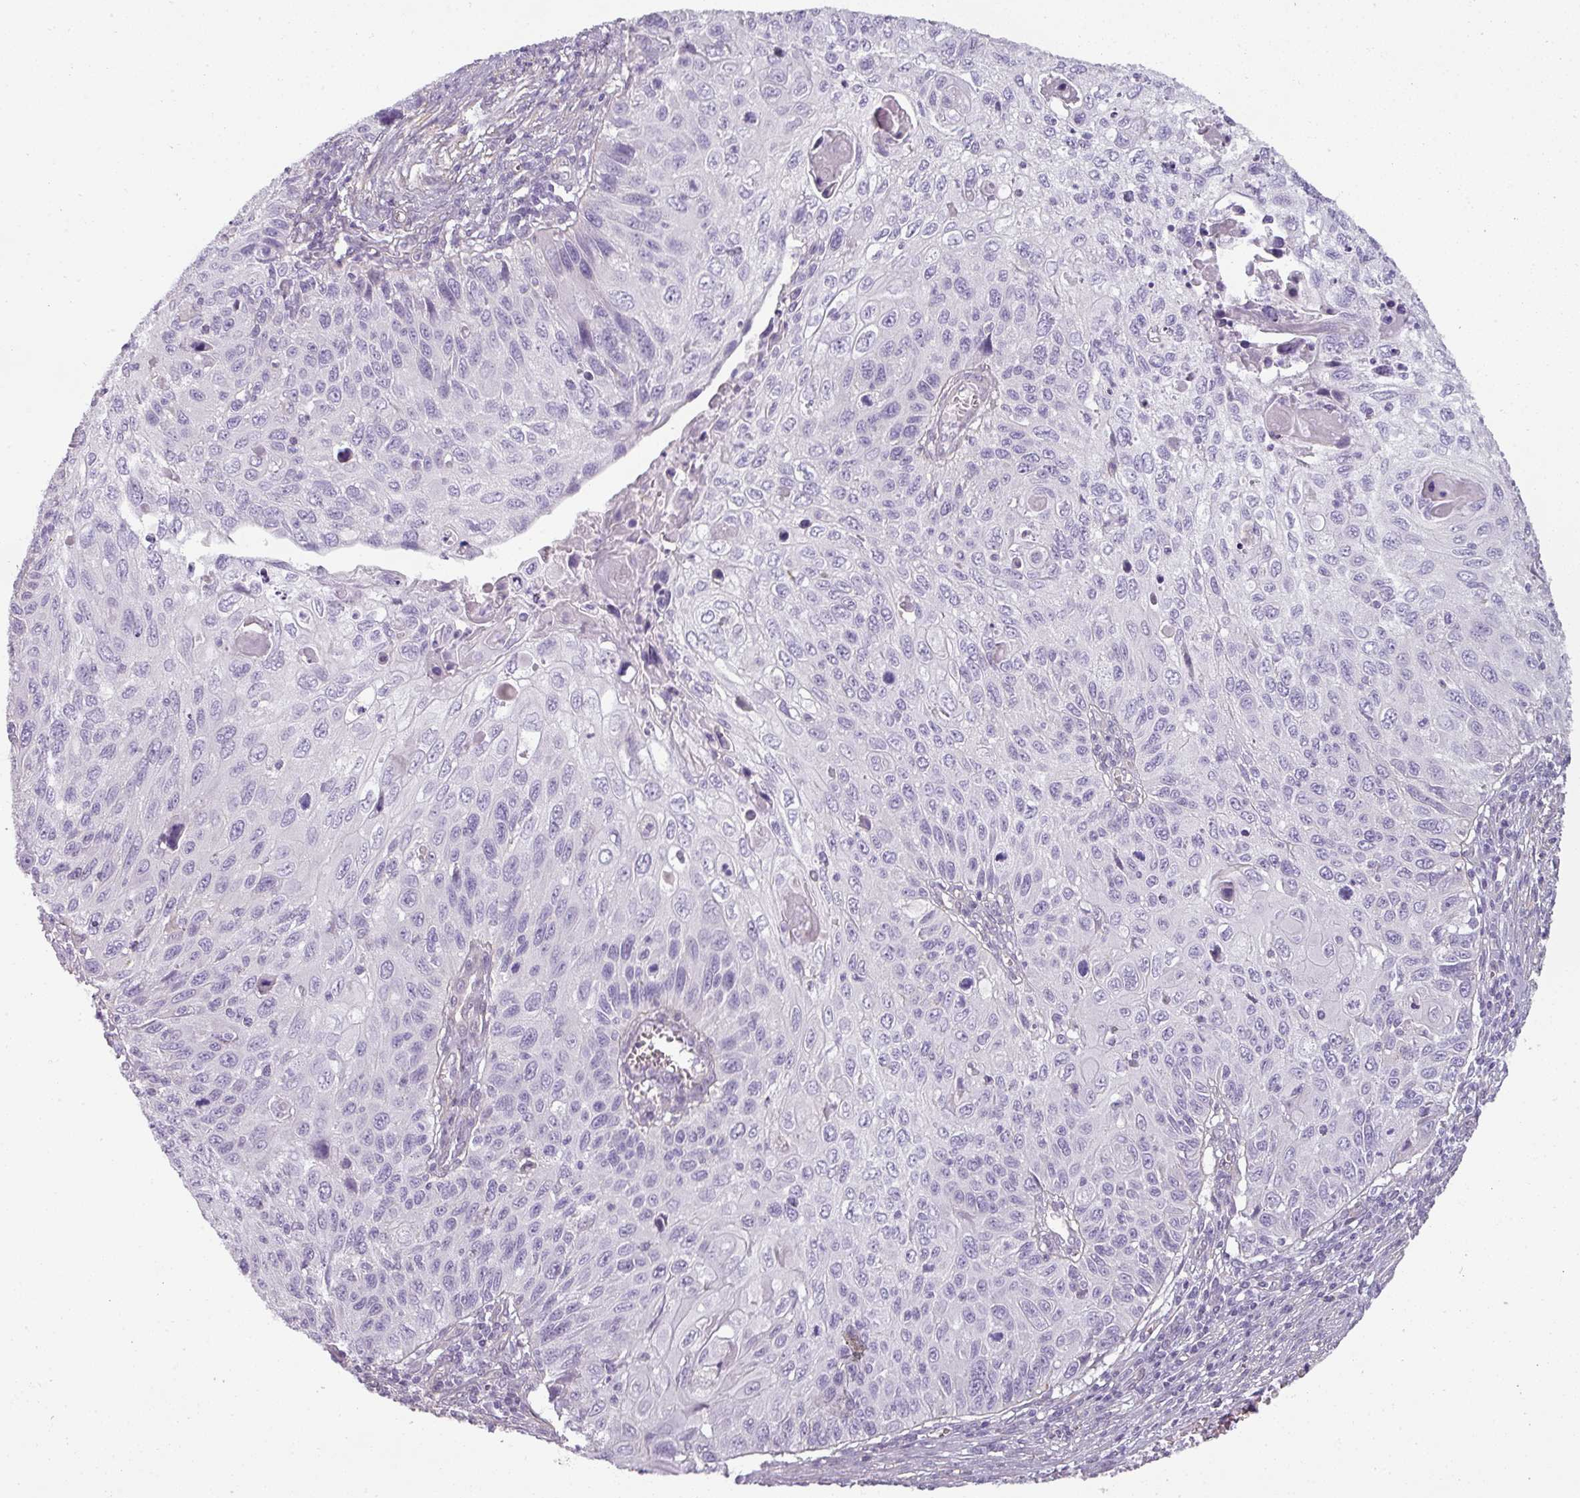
{"staining": {"intensity": "negative", "quantity": "none", "location": "none"}, "tissue": "cervical cancer", "cell_type": "Tumor cells", "image_type": "cancer", "snomed": [{"axis": "morphology", "description": "Squamous cell carcinoma, NOS"}, {"axis": "topography", "description": "Cervix"}], "caption": "There is no significant expression in tumor cells of cervical cancer. The staining was performed using DAB to visualize the protein expression in brown, while the nuclei were stained in blue with hematoxylin (Magnification: 20x).", "gene": "ASB1", "patient": {"sex": "female", "age": 70}}